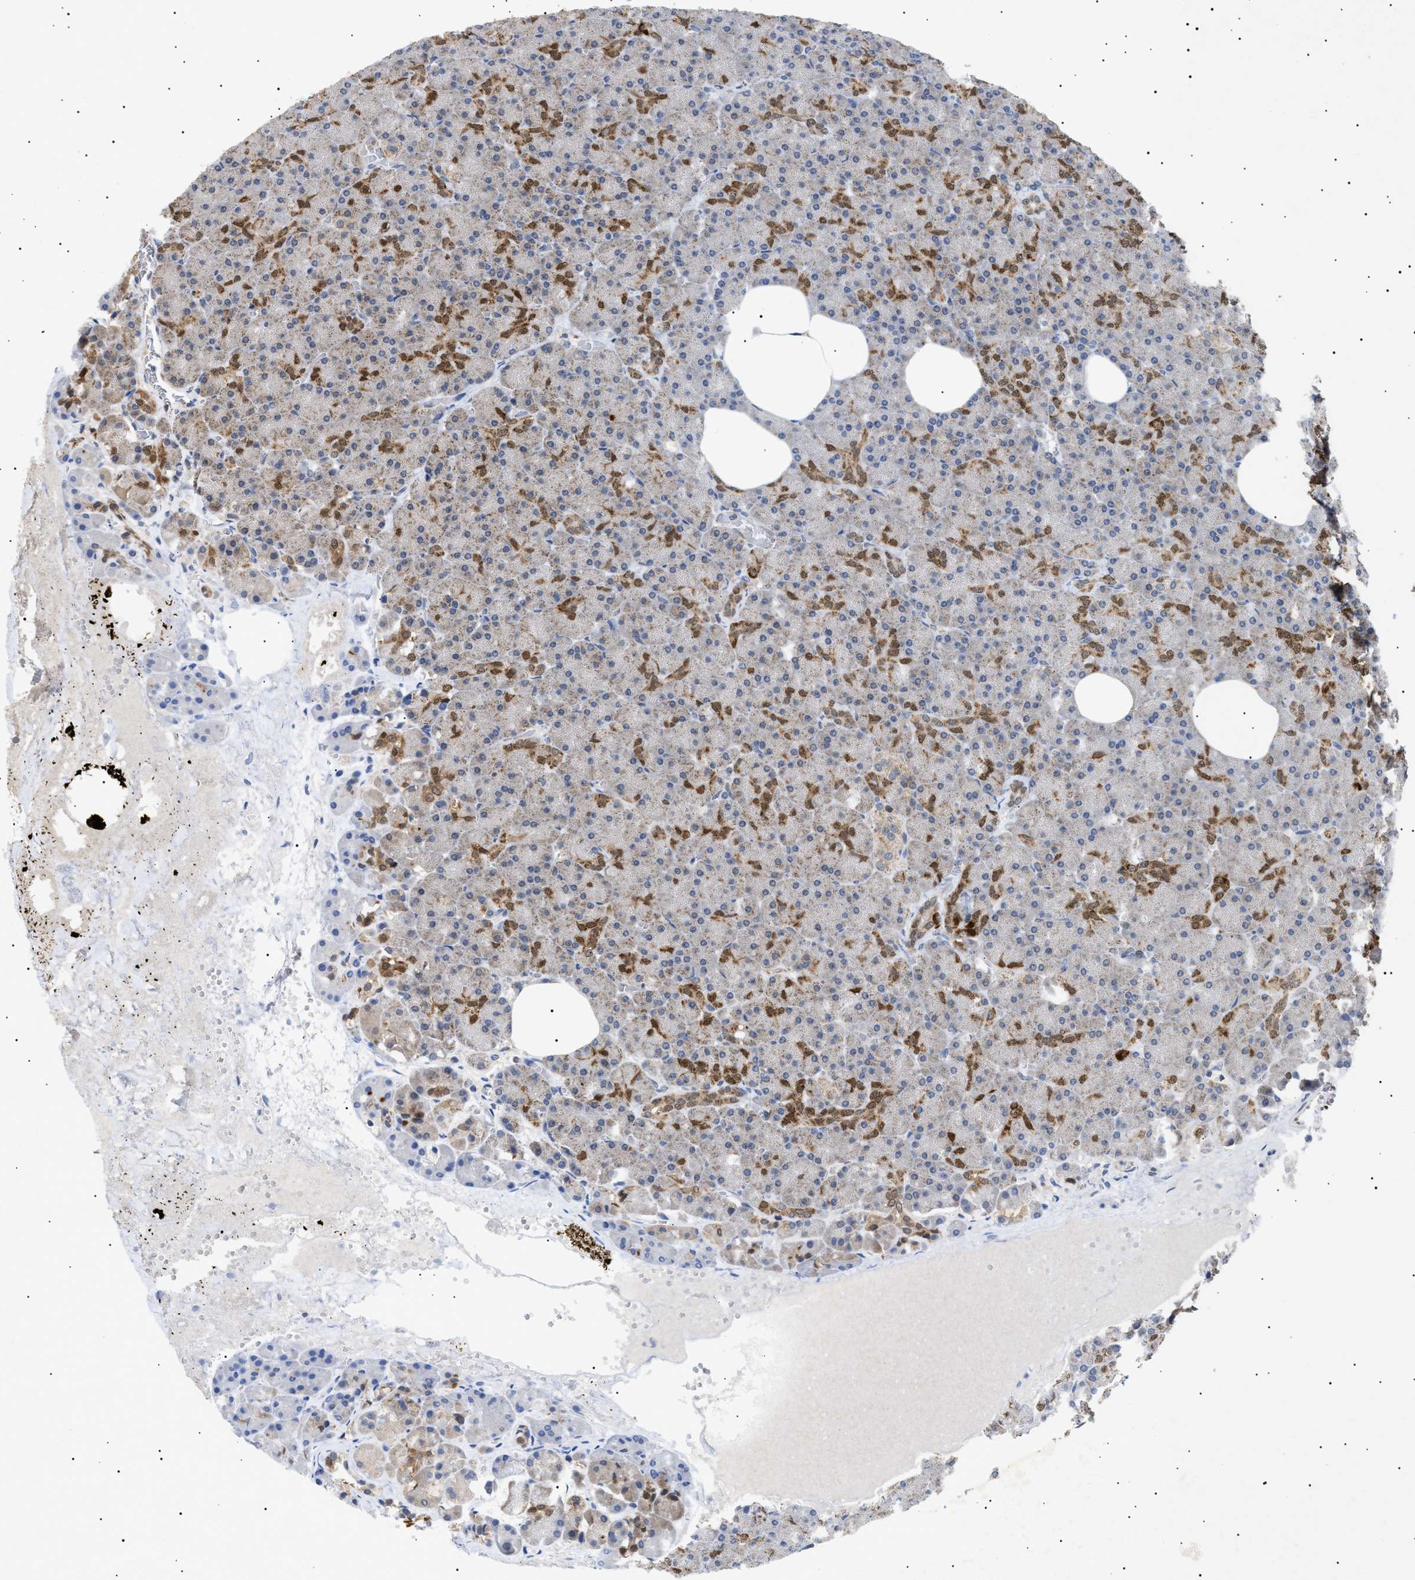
{"staining": {"intensity": "moderate", "quantity": "25%-75%", "location": "cytoplasmic/membranous"}, "tissue": "pancreas", "cell_type": "Exocrine glandular cells", "image_type": "normal", "snomed": [{"axis": "morphology", "description": "Normal tissue, NOS"}, {"axis": "morphology", "description": "Carcinoid, malignant, NOS"}, {"axis": "topography", "description": "Pancreas"}], "caption": "Human pancreas stained with a brown dye shows moderate cytoplasmic/membranous positive positivity in approximately 25%-75% of exocrine glandular cells.", "gene": "SIRT5", "patient": {"sex": "female", "age": 35}}